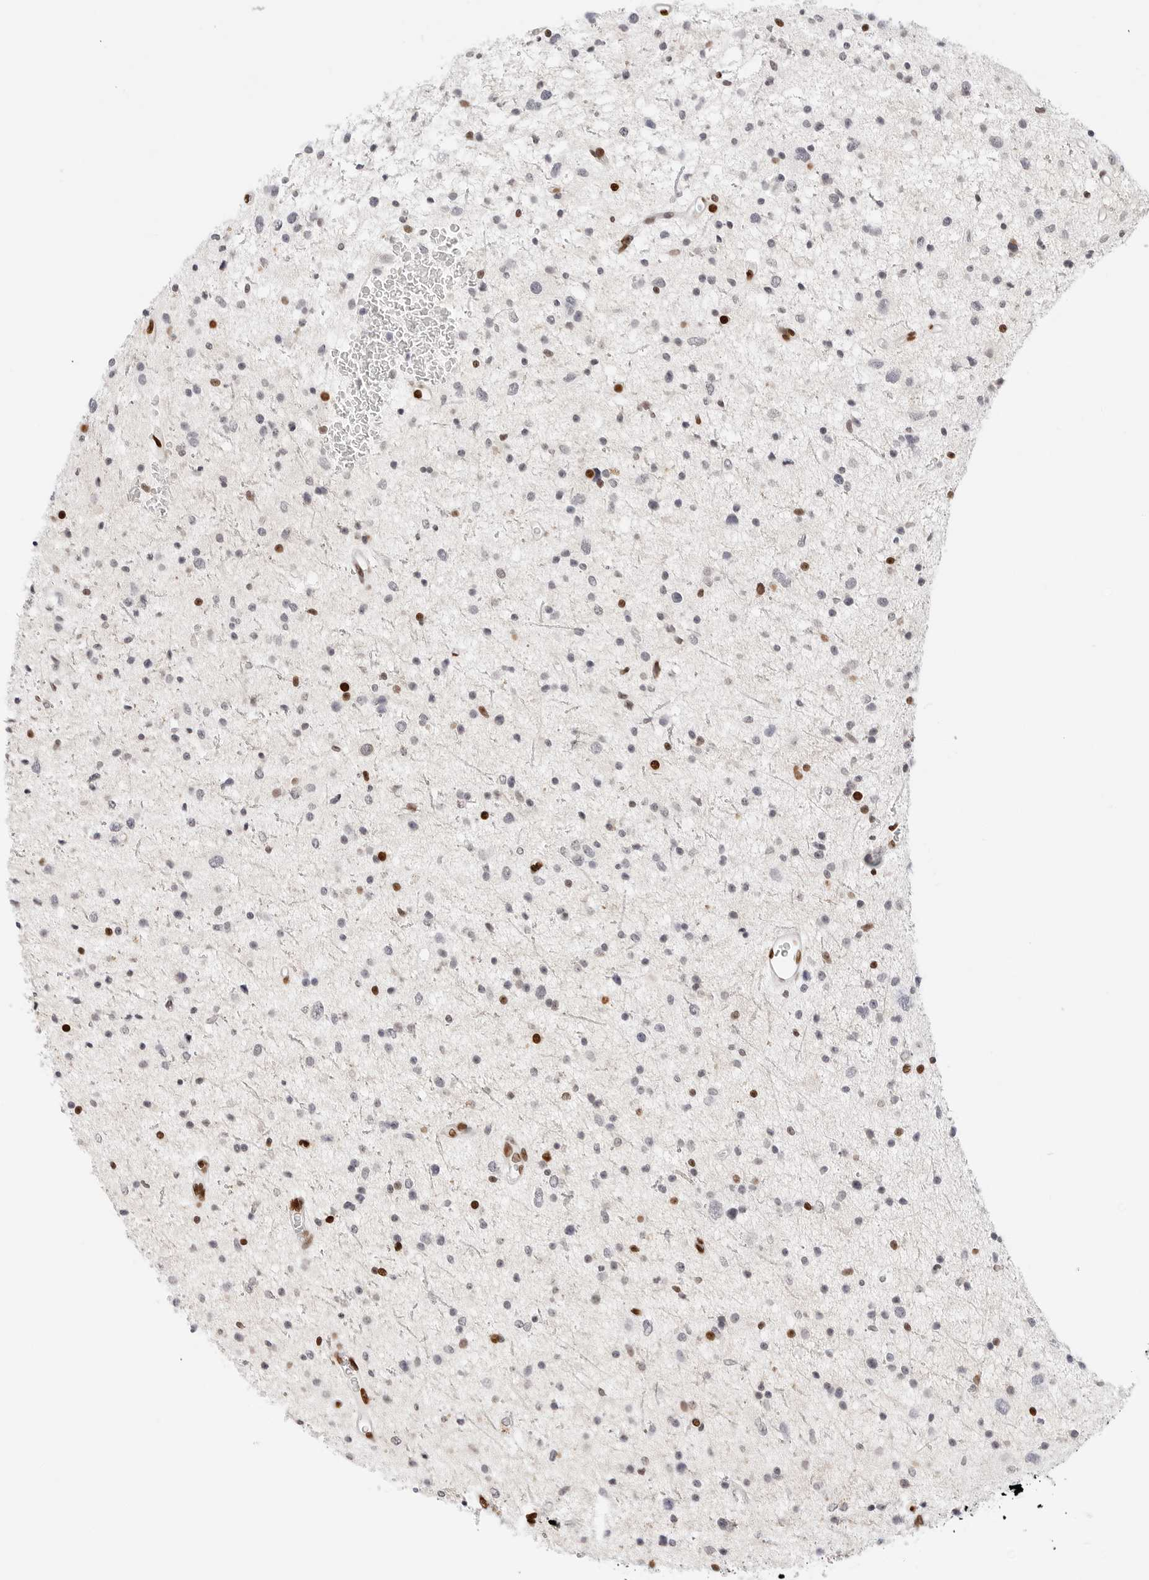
{"staining": {"intensity": "weak", "quantity": "<25%", "location": "nuclear"}, "tissue": "glioma", "cell_type": "Tumor cells", "image_type": "cancer", "snomed": [{"axis": "morphology", "description": "Glioma, malignant, Low grade"}, {"axis": "topography", "description": "Brain"}], "caption": "There is no significant expression in tumor cells of glioma.", "gene": "SPIDR", "patient": {"sex": "female", "age": 37}}